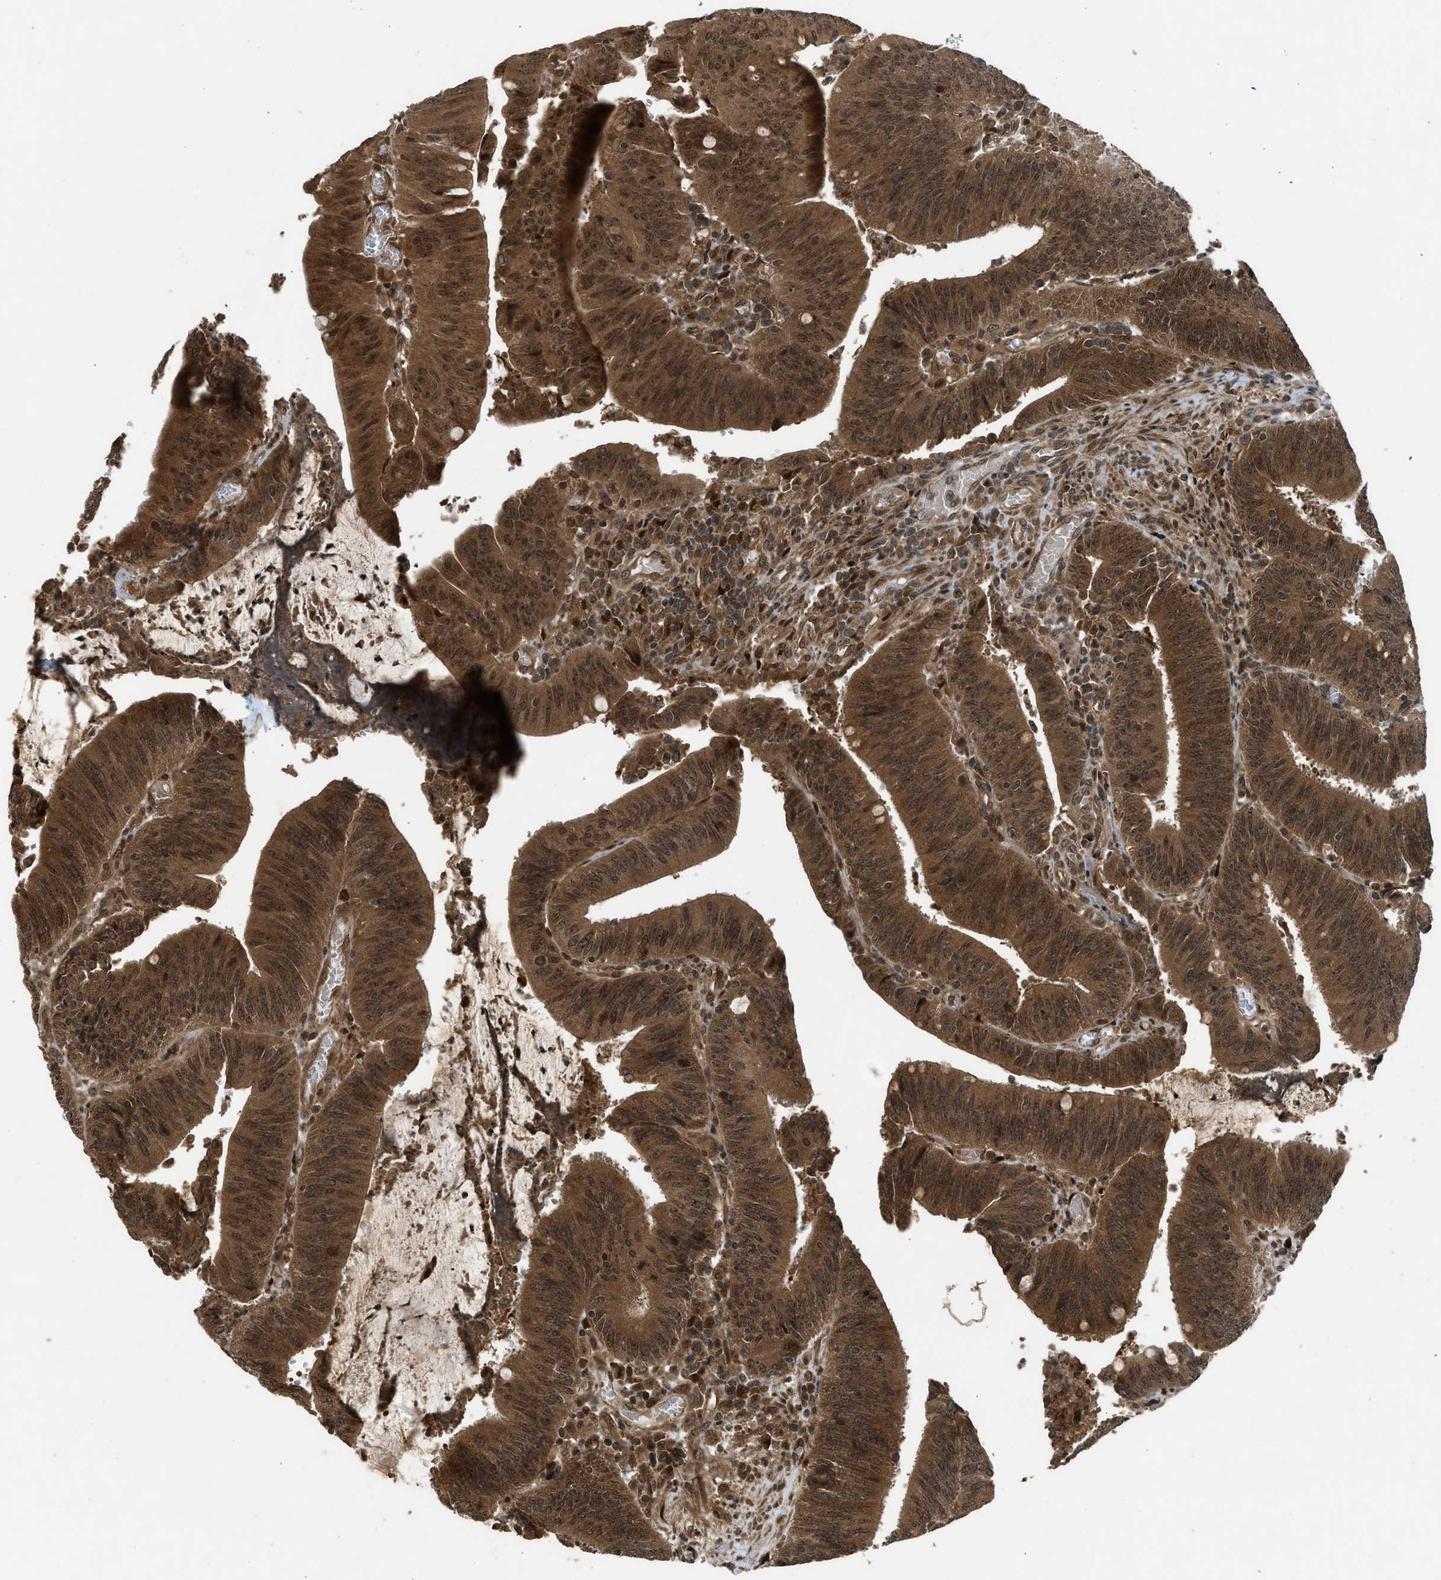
{"staining": {"intensity": "strong", "quantity": ">75%", "location": "cytoplasmic/membranous,nuclear"}, "tissue": "colorectal cancer", "cell_type": "Tumor cells", "image_type": "cancer", "snomed": [{"axis": "morphology", "description": "Normal tissue, NOS"}, {"axis": "morphology", "description": "Adenocarcinoma, NOS"}, {"axis": "topography", "description": "Rectum"}], "caption": "A high-resolution image shows IHC staining of colorectal adenocarcinoma, which displays strong cytoplasmic/membranous and nuclear staining in approximately >75% of tumor cells.", "gene": "TXNL1", "patient": {"sex": "female", "age": 66}}